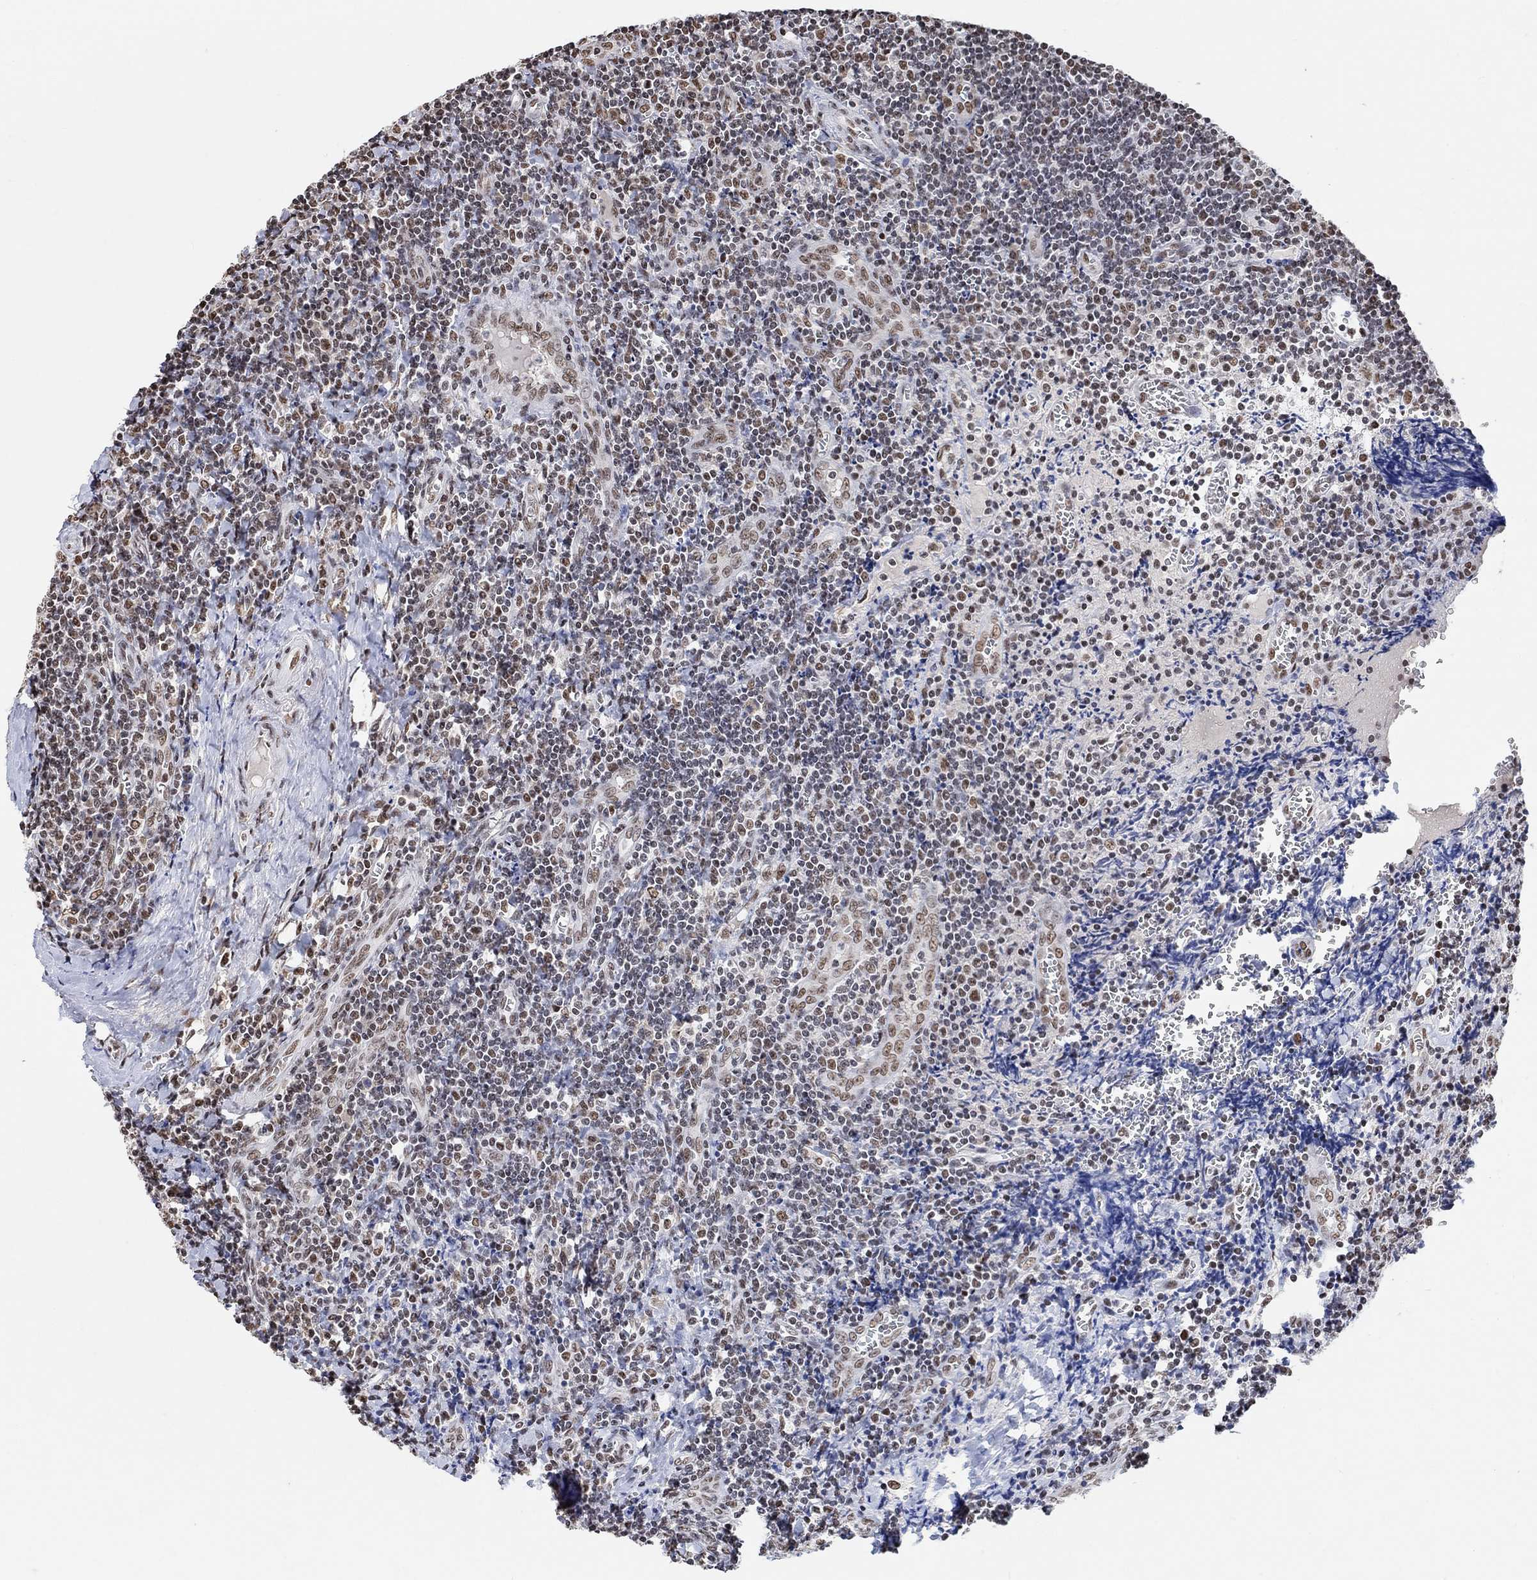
{"staining": {"intensity": "moderate", "quantity": "25%-75%", "location": "nuclear"}, "tissue": "tonsil", "cell_type": "Germinal center cells", "image_type": "normal", "snomed": [{"axis": "morphology", "description": "Normal tissue, NOS"}, {"axis": "morphology", "description": "Inflammation, NOS"}, {"axis": "topography", "description": "Tonsil"}], "caption": "The immunohistochemical stain labels moderate nuclear positivity in germinal center cells of normal tonsil. The staining is performed using DAB (3,3'-diaminobenzidine) brown chromogen to label protein expression. The nuclei are counter-stained blue using hematoxylin.", "gene": "USP39", "patient": {"sex": "female", "age": 31}}